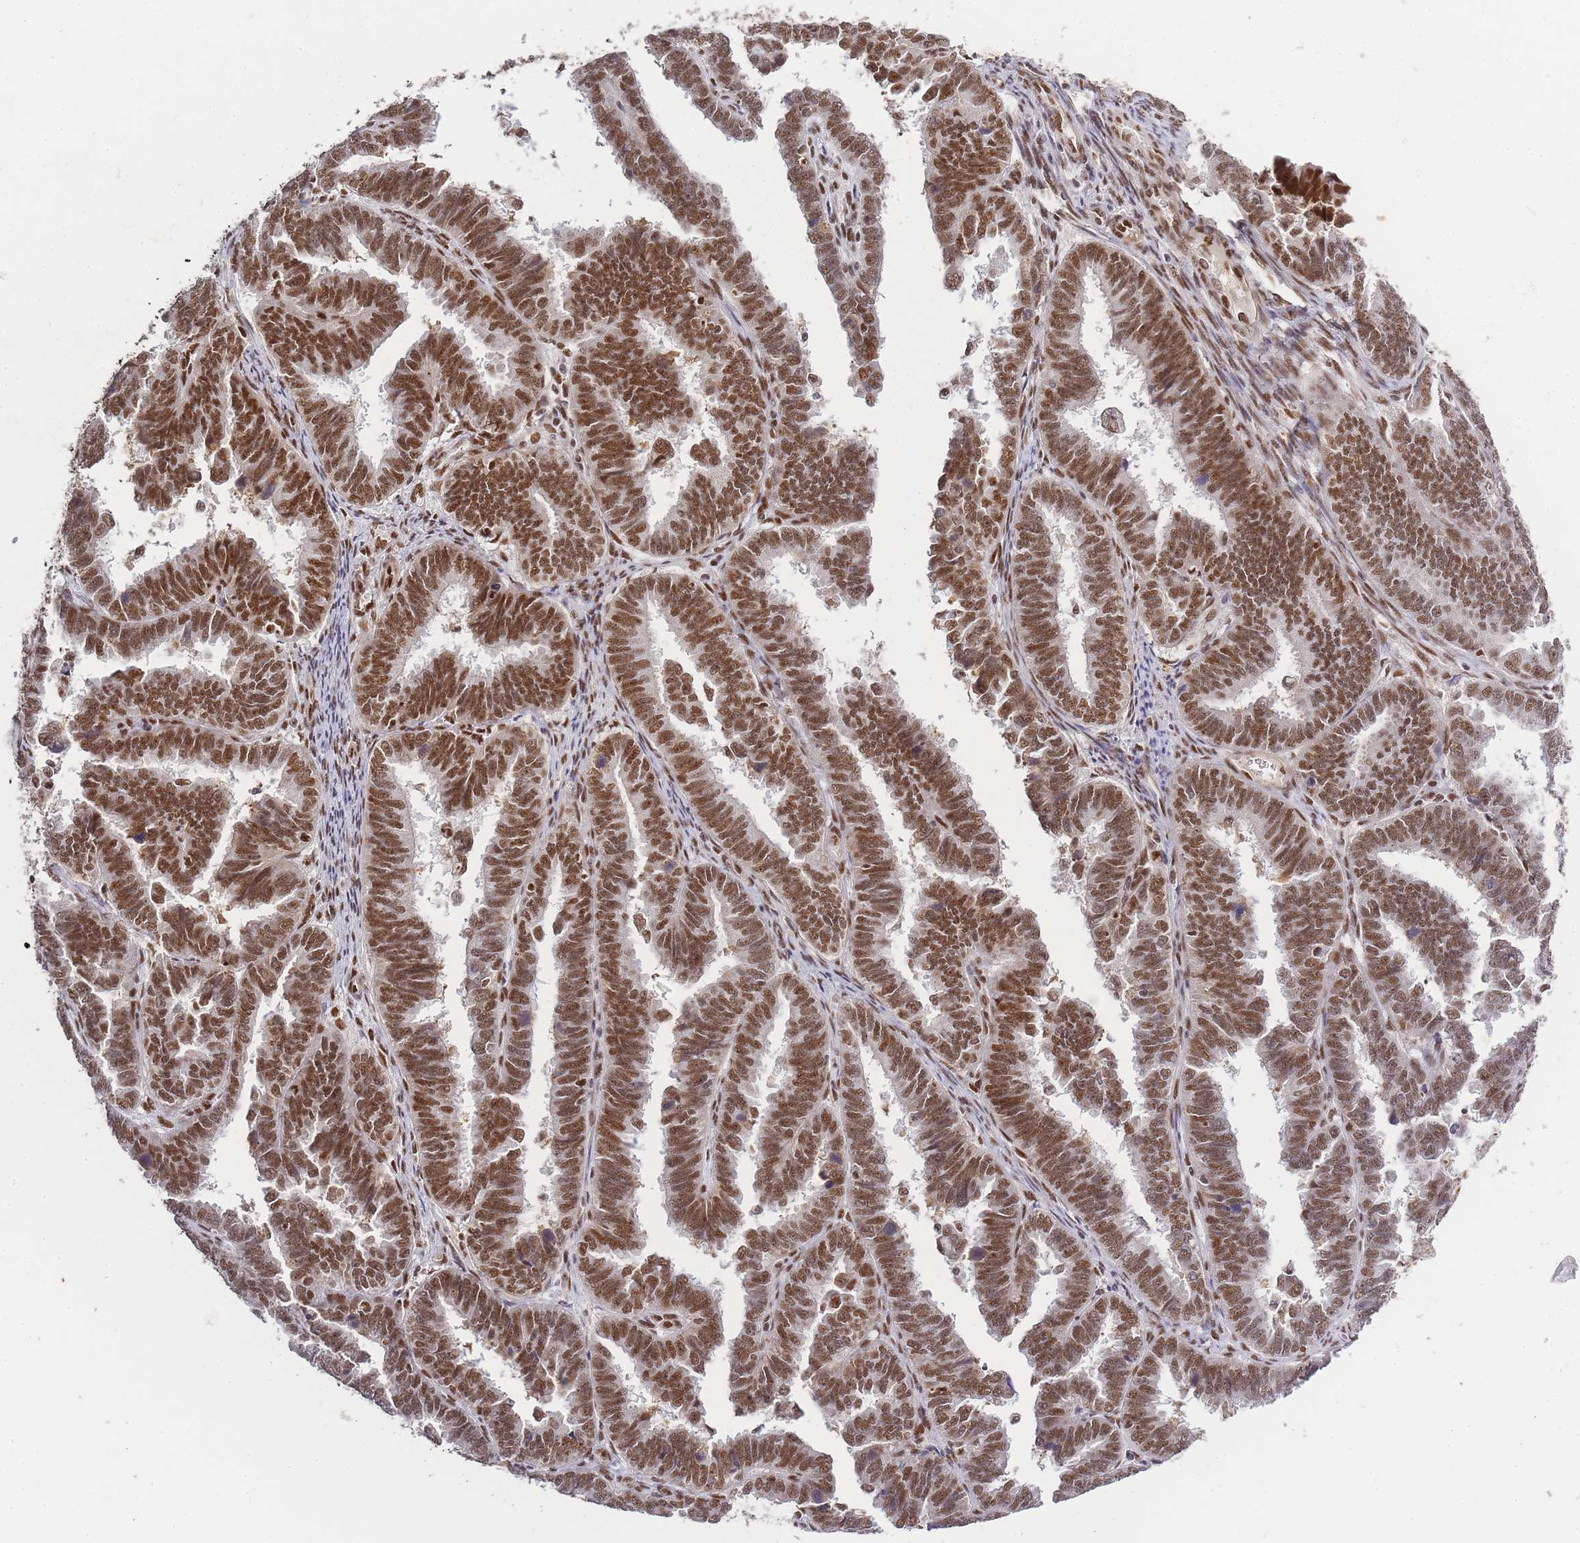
{"staining": {"intensity": "moderate", "quantity": ">75%", "location": "nuclear"}, "tissue": "endometrial cancer", "cell_type": "Tumor cells", "image_type": "cancer", "snomed": [{"axis": "morphology", "description": "Adenocarcinoma, NOS"}, {"axis": "topography", "description": "Endometrium"}], "caption": "Endometrial adenocarcinoma stained for a protein (brown) reveals moderate nuclear positive staining in approximately >75% of tumor cells.", "gene": "PRKDC", "patient": {"sex": "female", "age": 75}}